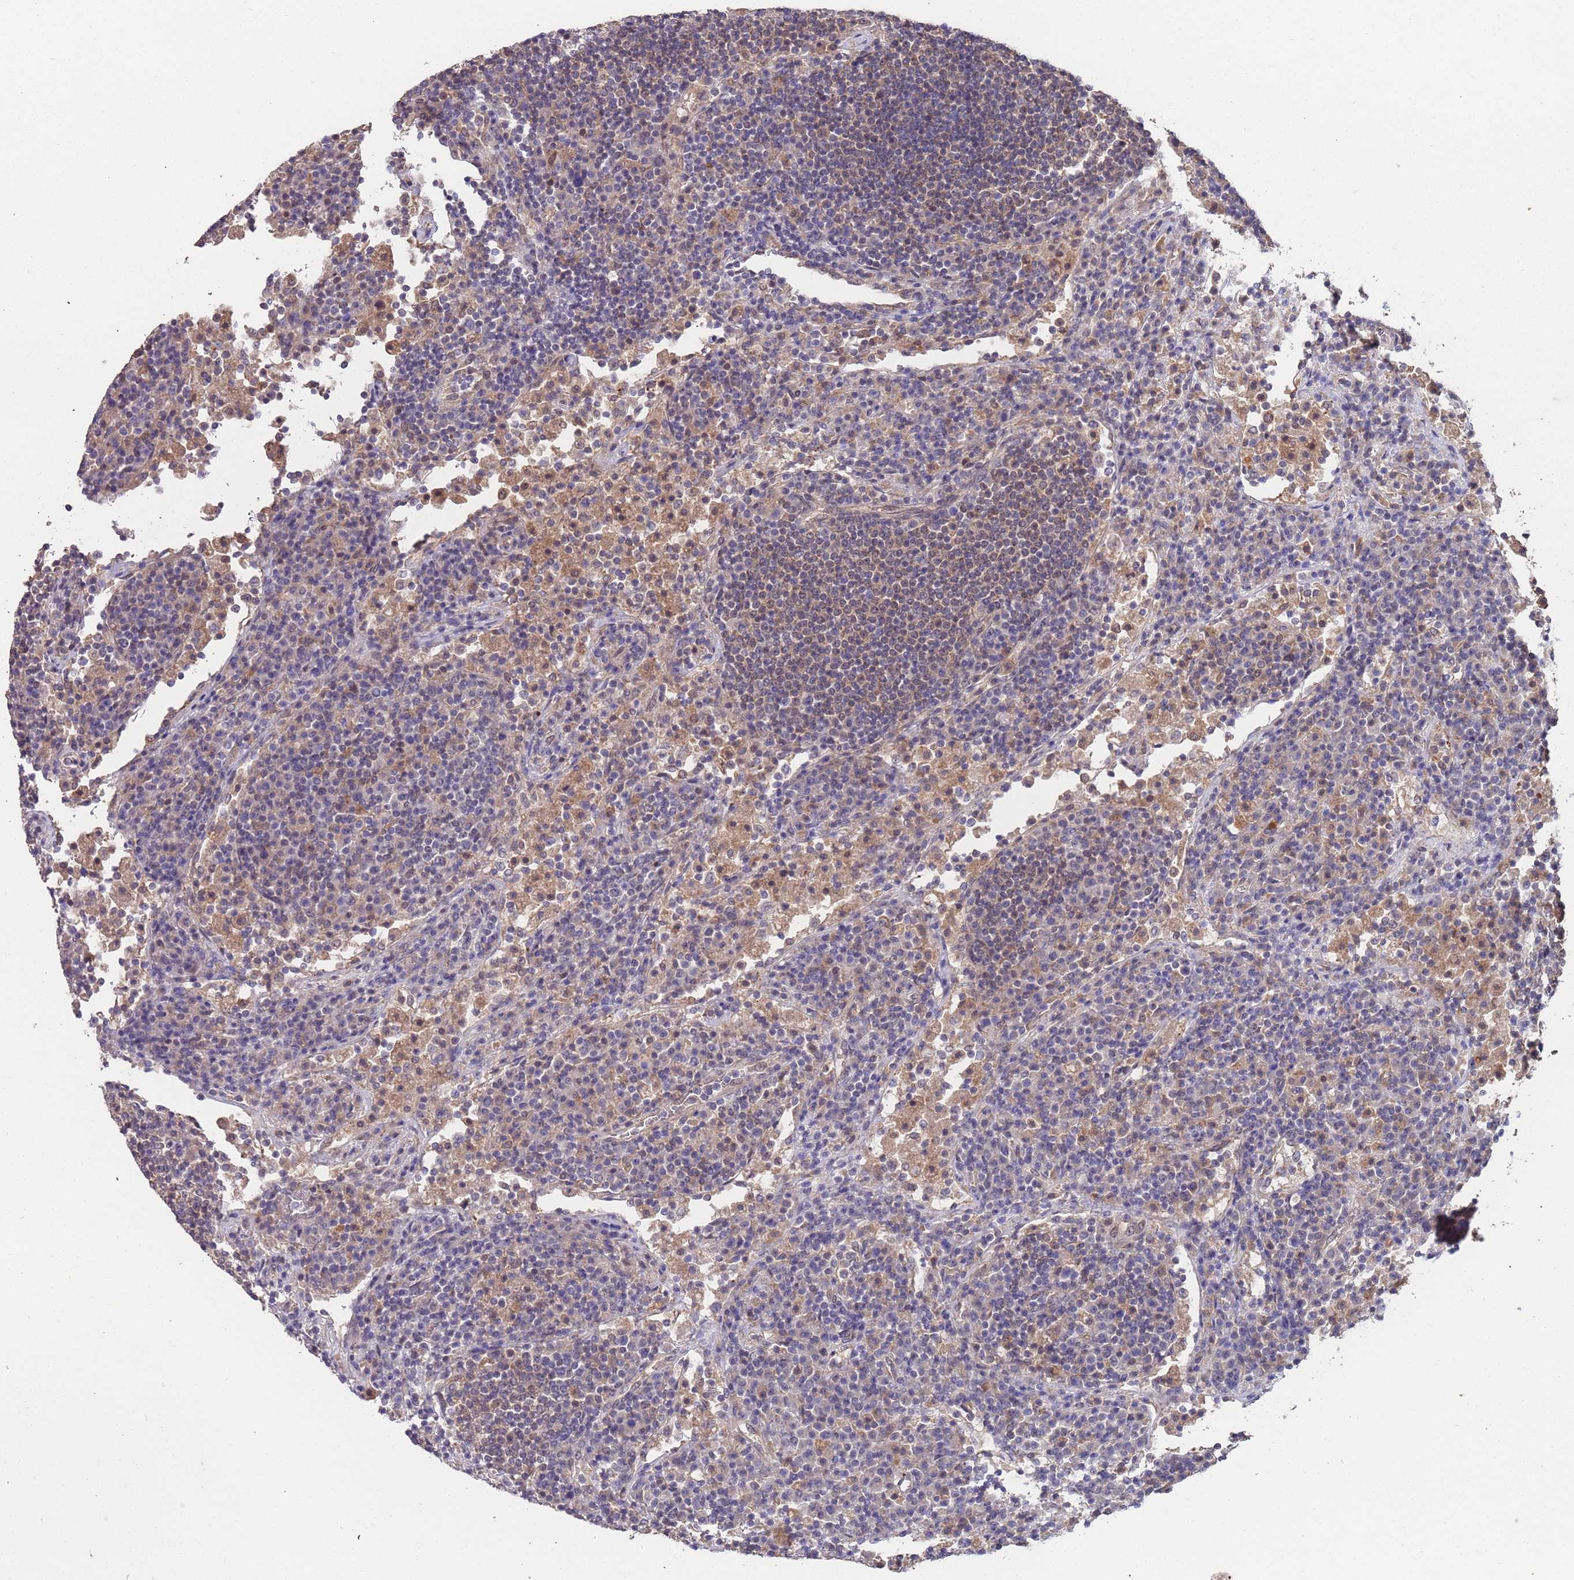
{"staining": {"intensity": "negative", "quantity": "none", "location": "none"}, "tissue": "lymph node", "cell_type": "Germinal center cells", "image_type": "normal", "snomed": [{"axis": "morphology", "description": "Normal tissue, NOS"}, {"axis": "topography", "description": "Lymph node"}], "caption": "Photomicrograph shows no significant protein positivity in germinal center cells of benign lymph node.", "gene": "TMEM64", "patient": {"sex": "female", "age": 53}}